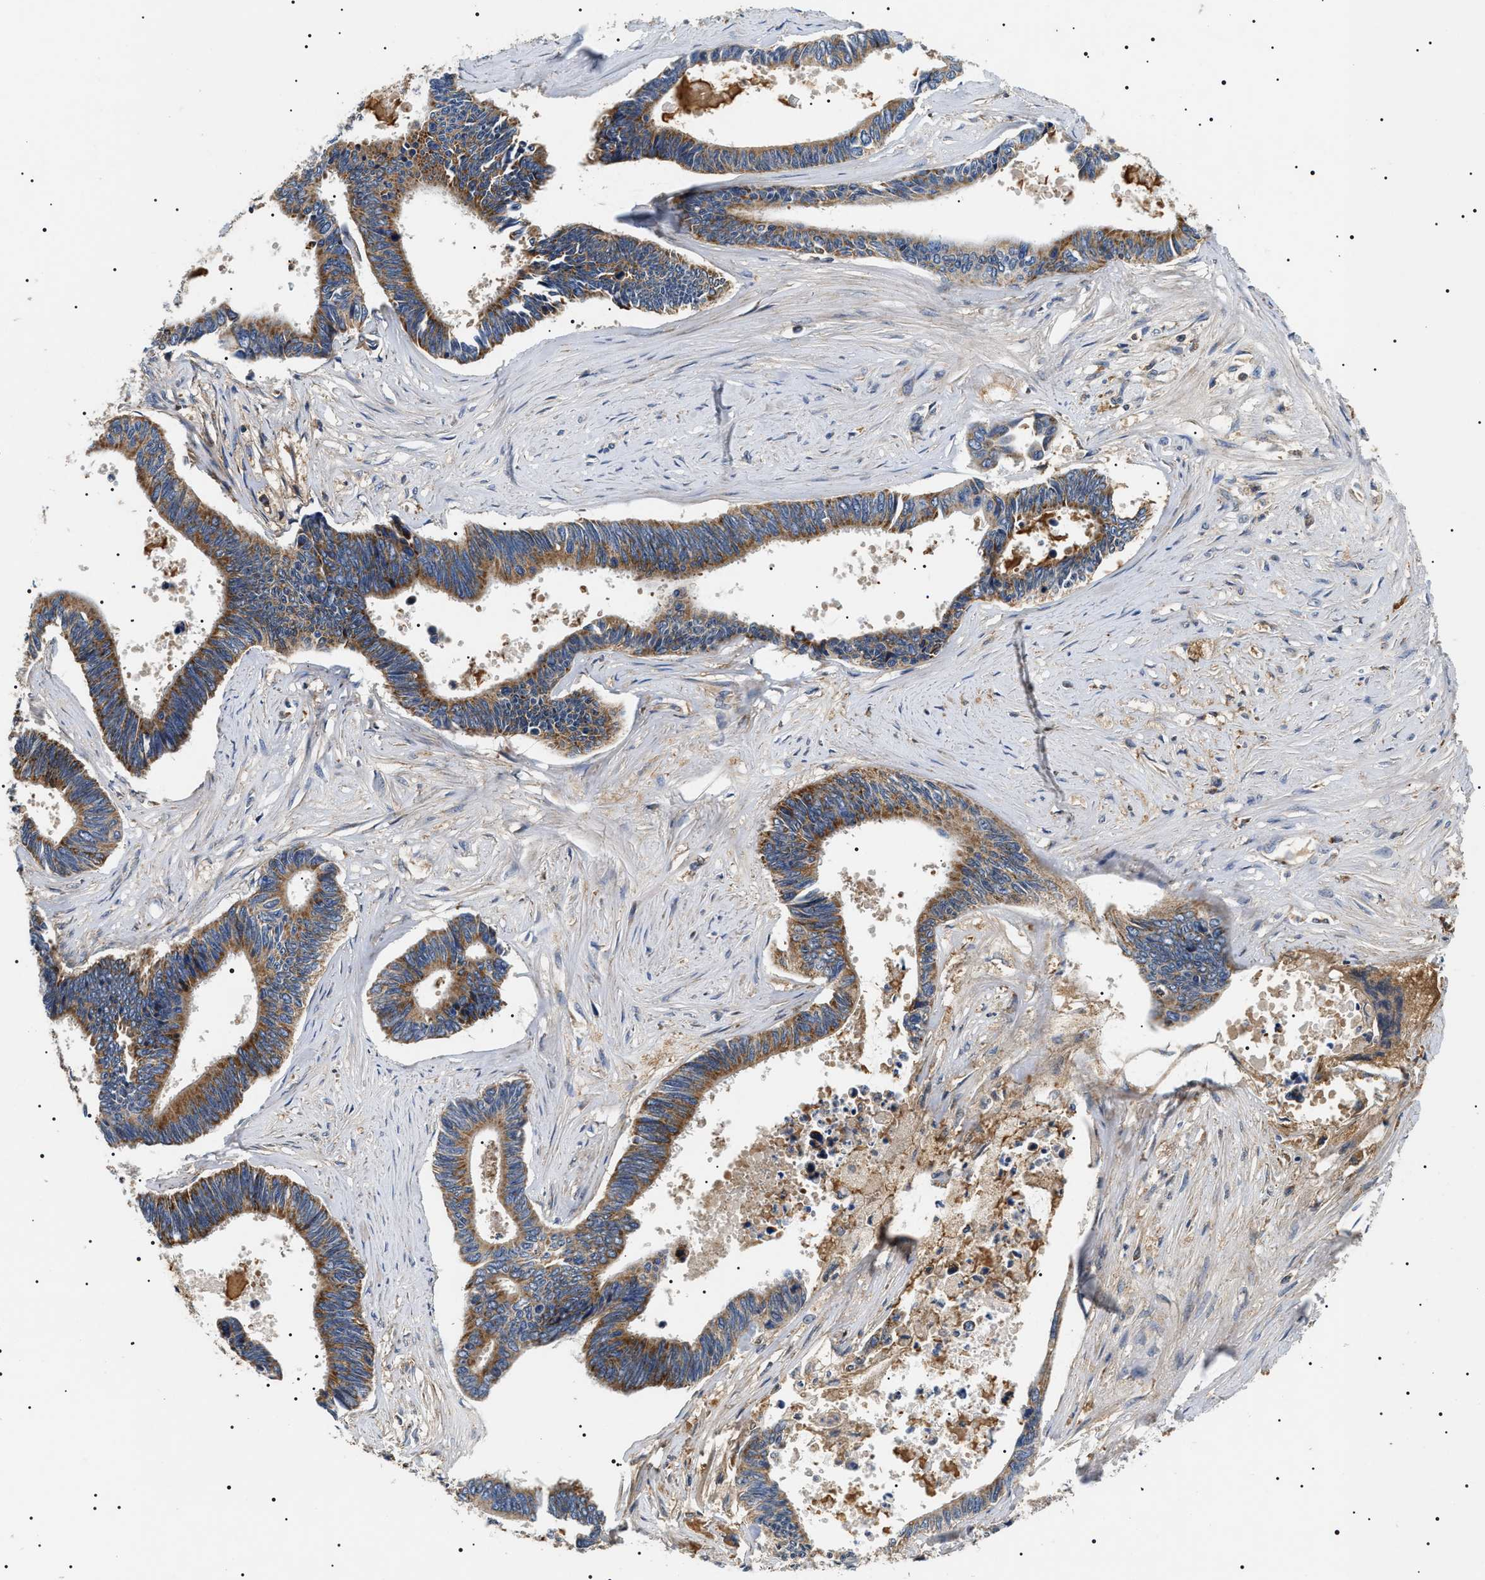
{"staining": {"intensity": "moderate", "quantity": ">75%", "location": "cytoplasmic/membranous"}, "tissue": "pancreatic cancer", "cell_type": "Tumor cells", "image_type": "cancer", "snomed": [{"axis": "morphology", "description": "Adenocarcinoma, NOS"}, {"axis": "topography", "description": "Pancreas"}], "caption": "Human pancreatic cancer (adenocarcinoma) stained with a protein marker displays moderate staining in tumor cells.", "gene": "OXSM", "patient": {"sex": "female", "age": 70}}